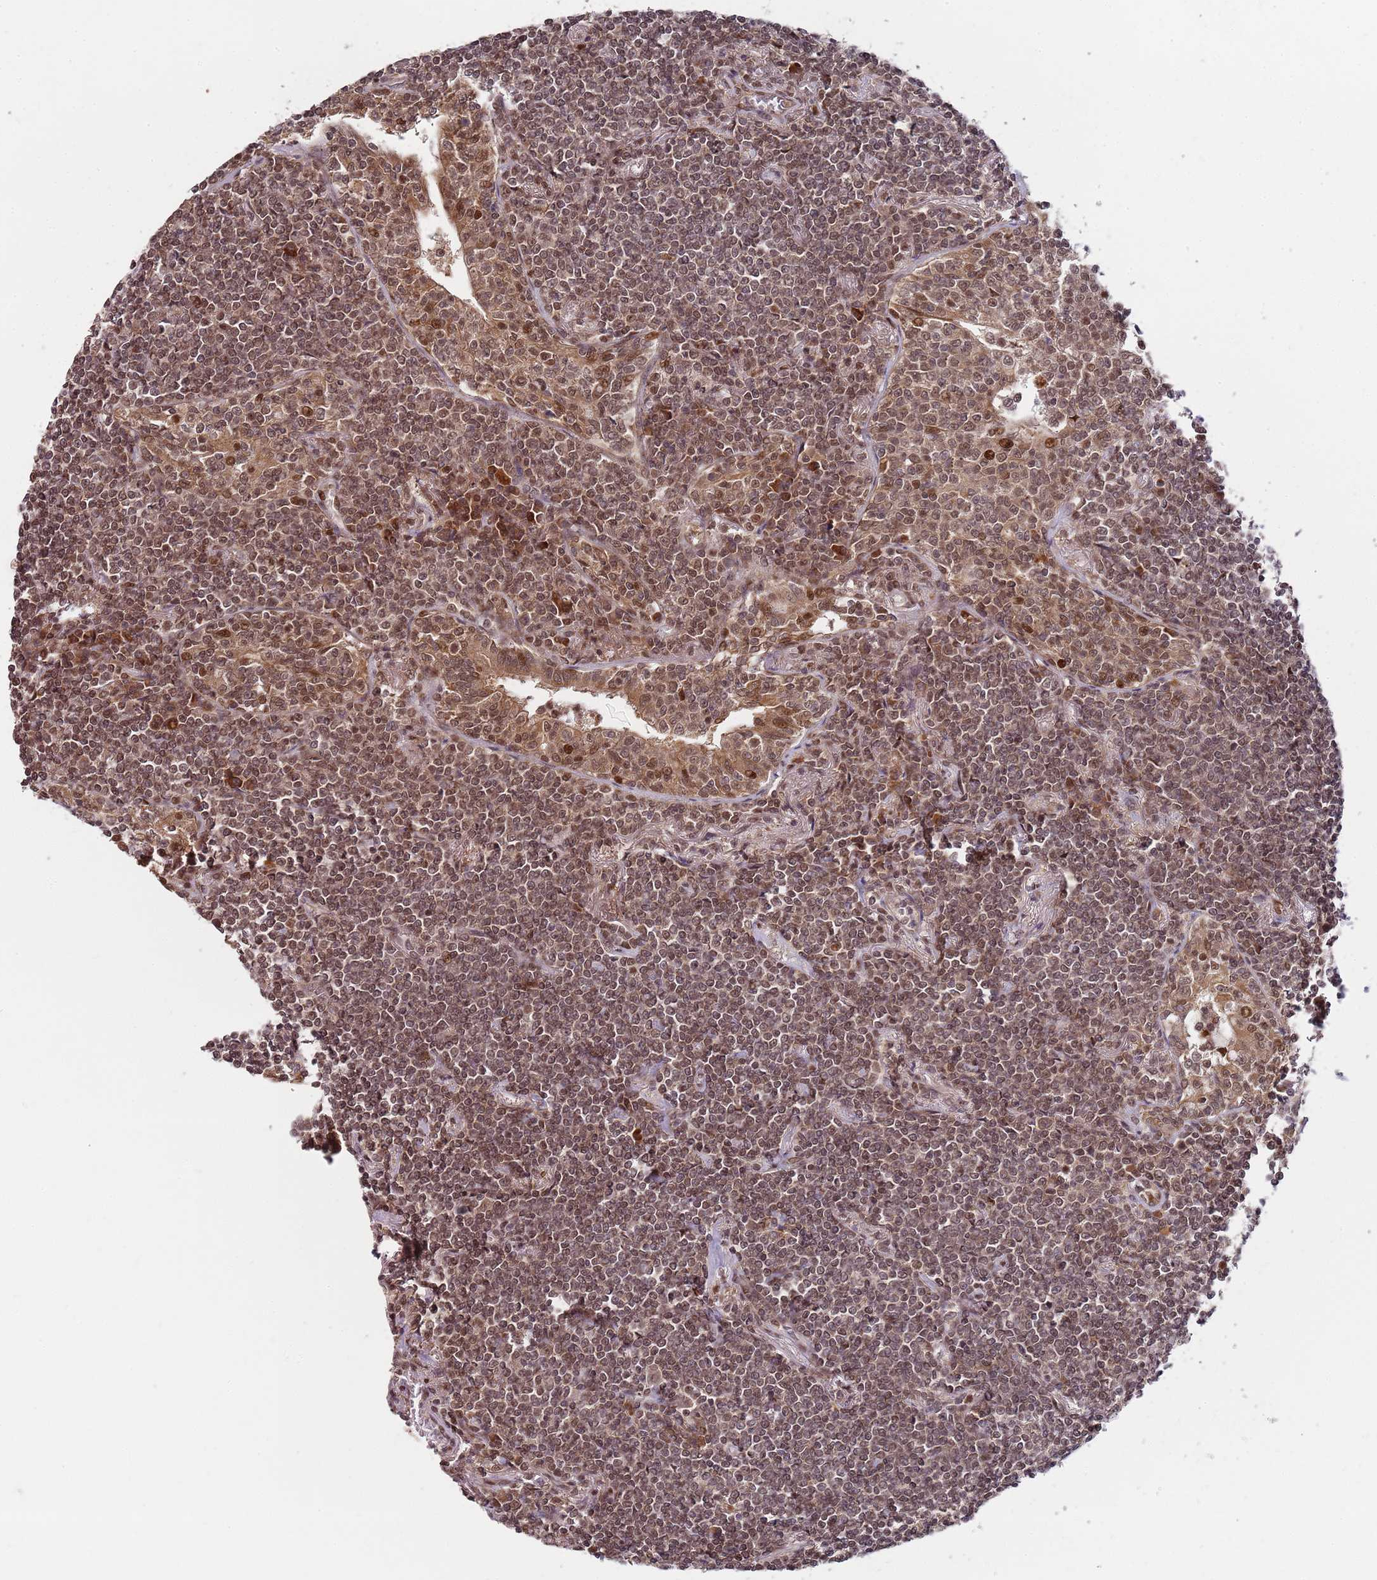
{"staining": {"intensity": "moderate", "quantity": ">75%", "location": "cytoplasmic/membranous,nuclear"}, "tissue": "lymphoma", "cell_type": "Tumor cells", "image_type": "cancer", "snomed": [{"axis": "morphology", "description": "Malignant lymphoma, non-Hodgkin's type, Low grade"}, {"axis": "topography", "description": "Lung"}], "caption": "The photomicrograph demonstrates immunohistochemical staining of malignant lymphoma, non-Hodgkin's type (low-grade). There is moderate cytoplasmic/membranous and nuclear positivity is seen in about >75% of tumor cells. (Brightfield microscopy of DAB IHC at high magnification).", "gene": "EDC3", "patient": {"sex": "female", "age": 71}}